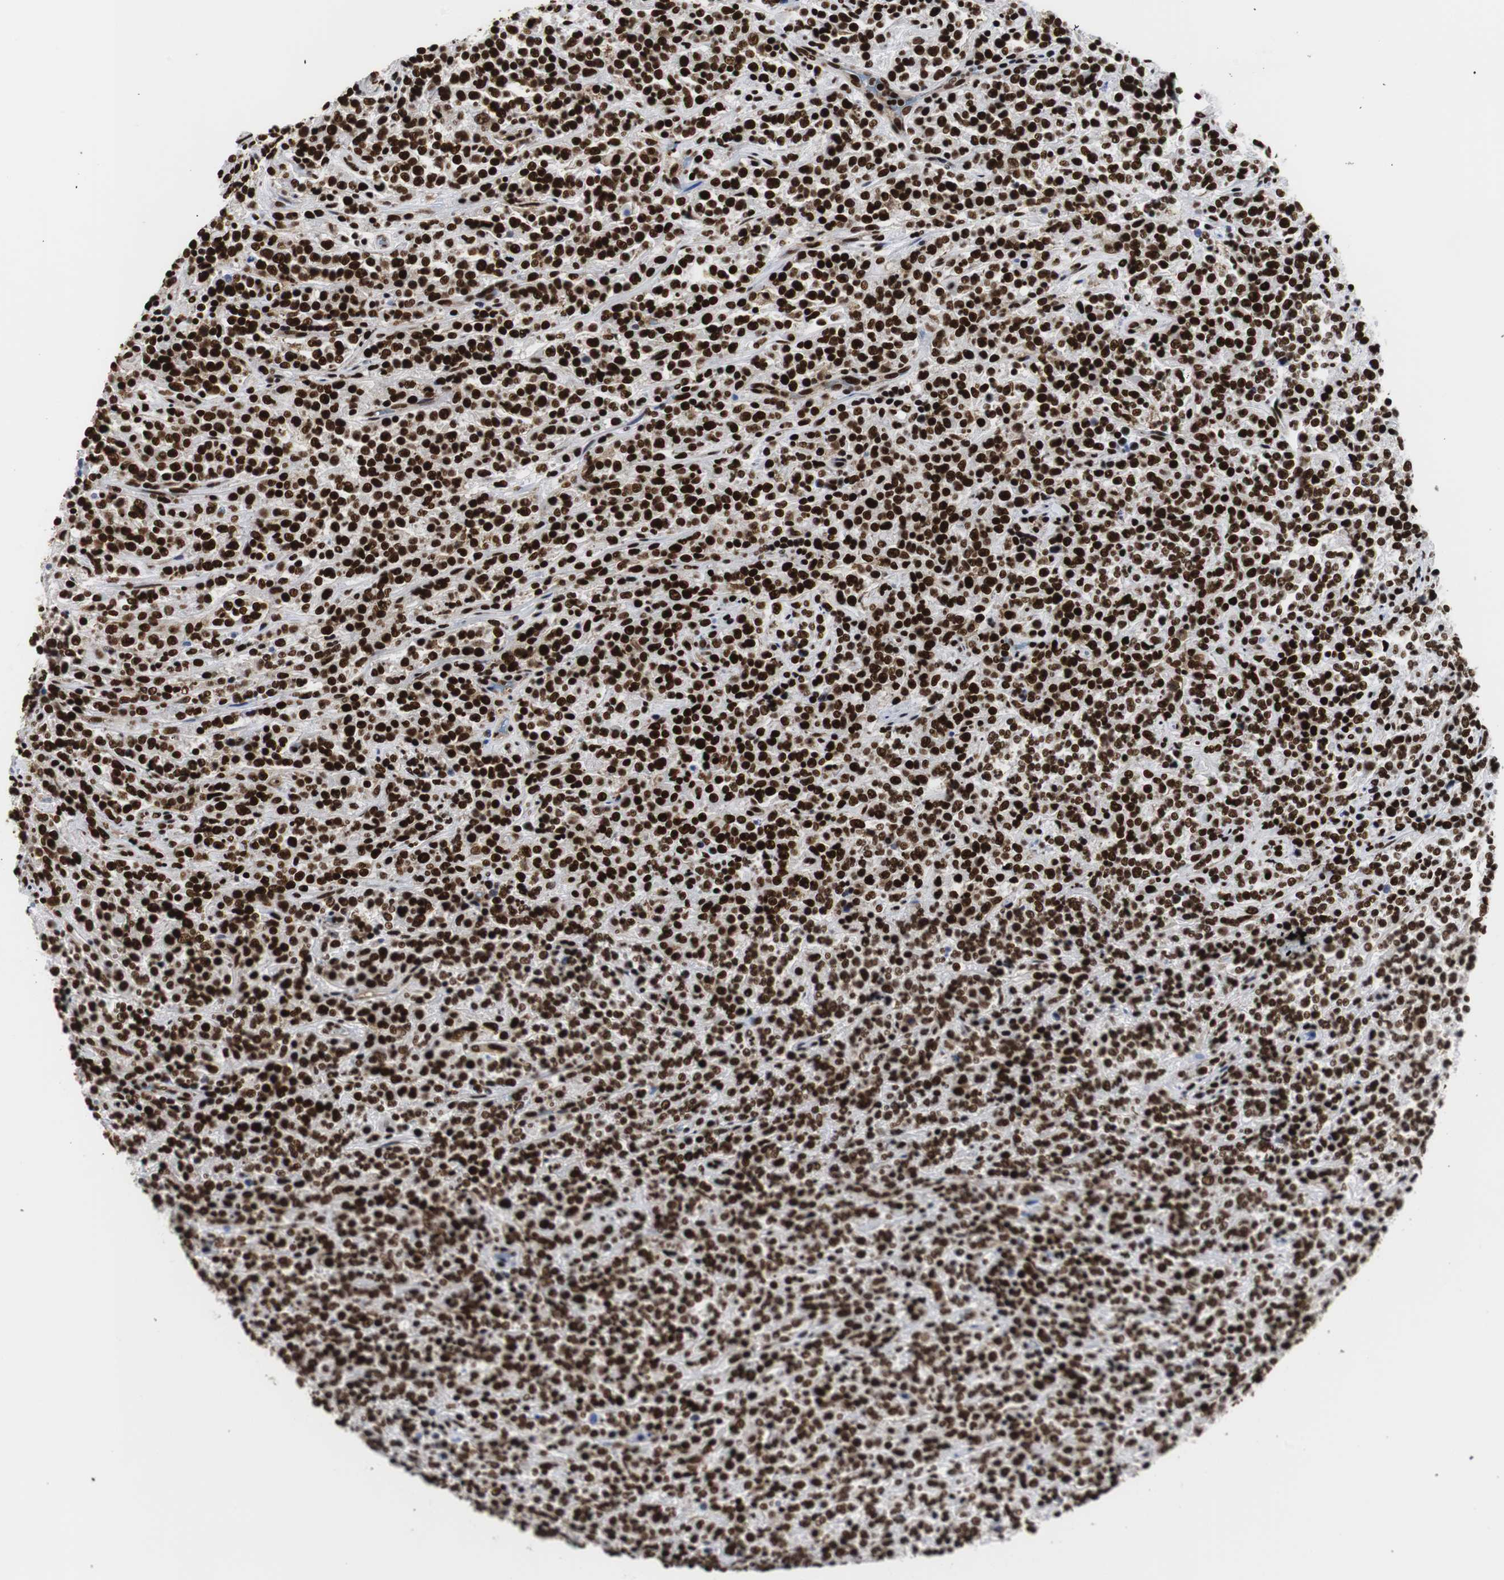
{"staining": {"intensity": "strong", "quantity": ">75%", "location": "nuclear"}, "tissue": "lymphoma", "cell_type": "Tumor cells", "image_type": "cancer", "snomed": [{"axis": "morphology", "description": "Malignant lymphoma, non-Hodgkin's type, High grade"}, {"axis": "topography", "description": "Soft tissue"}], "caption": "Immunohistochemical staining of human malignant lymphoma, non-Hodgkin's type (high-grade) shows high levels of strong nuclear protein expression in about >75% of tumor cells. (DAB = brown stain, brightfield microscopy at high magnification).", "gene": "HNRNPH2", "patient": {"sex": "male", "age": 18}}